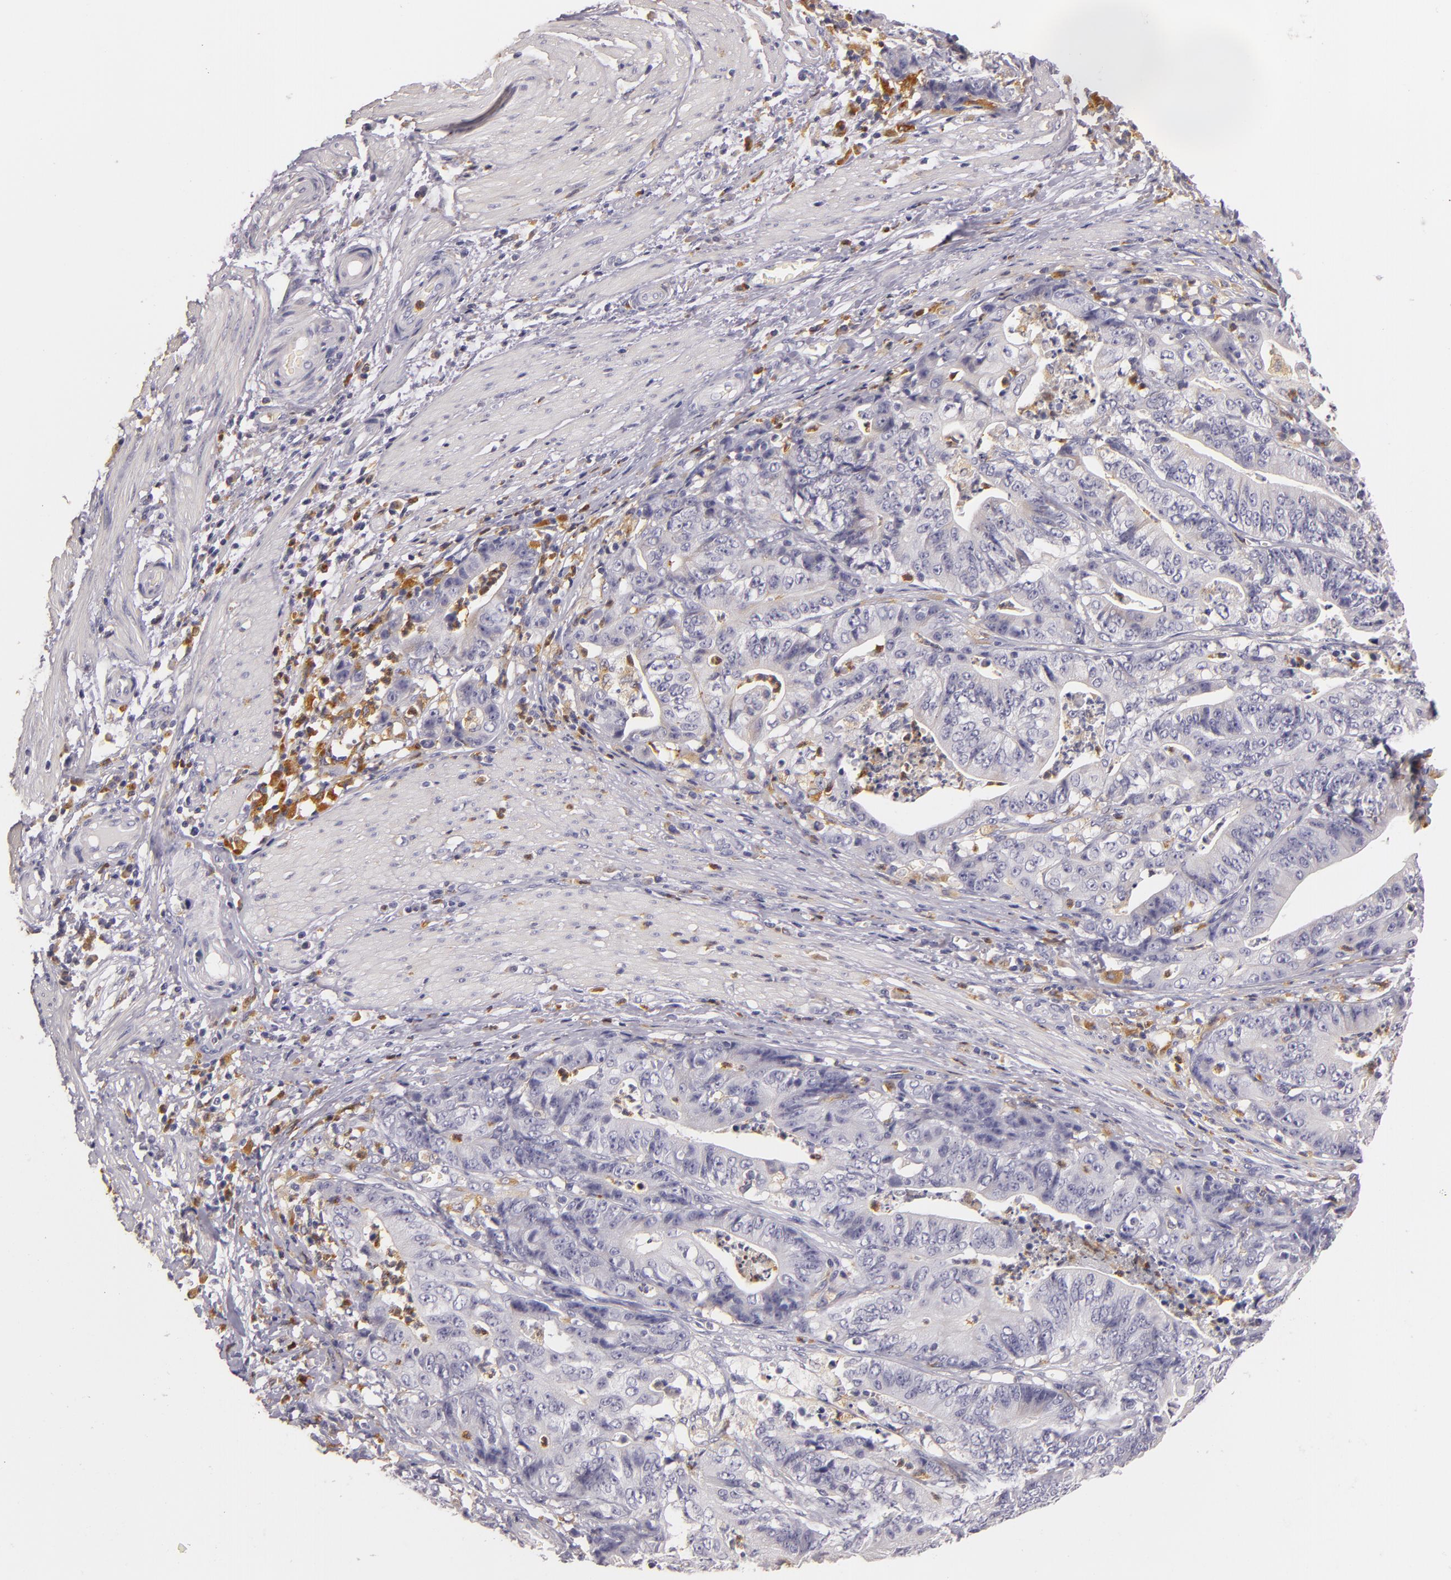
{"staining": {"intensity": "weak", "quantity": "<25%", "location": "cytoplasmic/membranous"}, "tissue": "stomach cancer", "cell_type": "Tumor cells", "image_type": "cancer", "snomed": [{"axis": "morphology", "description": "Adenocarcinoma, NOS"}, {"axis": "topography", "description": "Stomach, lower"}], "caption": "This is a image of IHC staining of adenocarcinoma (stomach), which shows no expression in tumor cells.", "gene": "TLR8", "patient": {"sex": "female", "age": 86}}